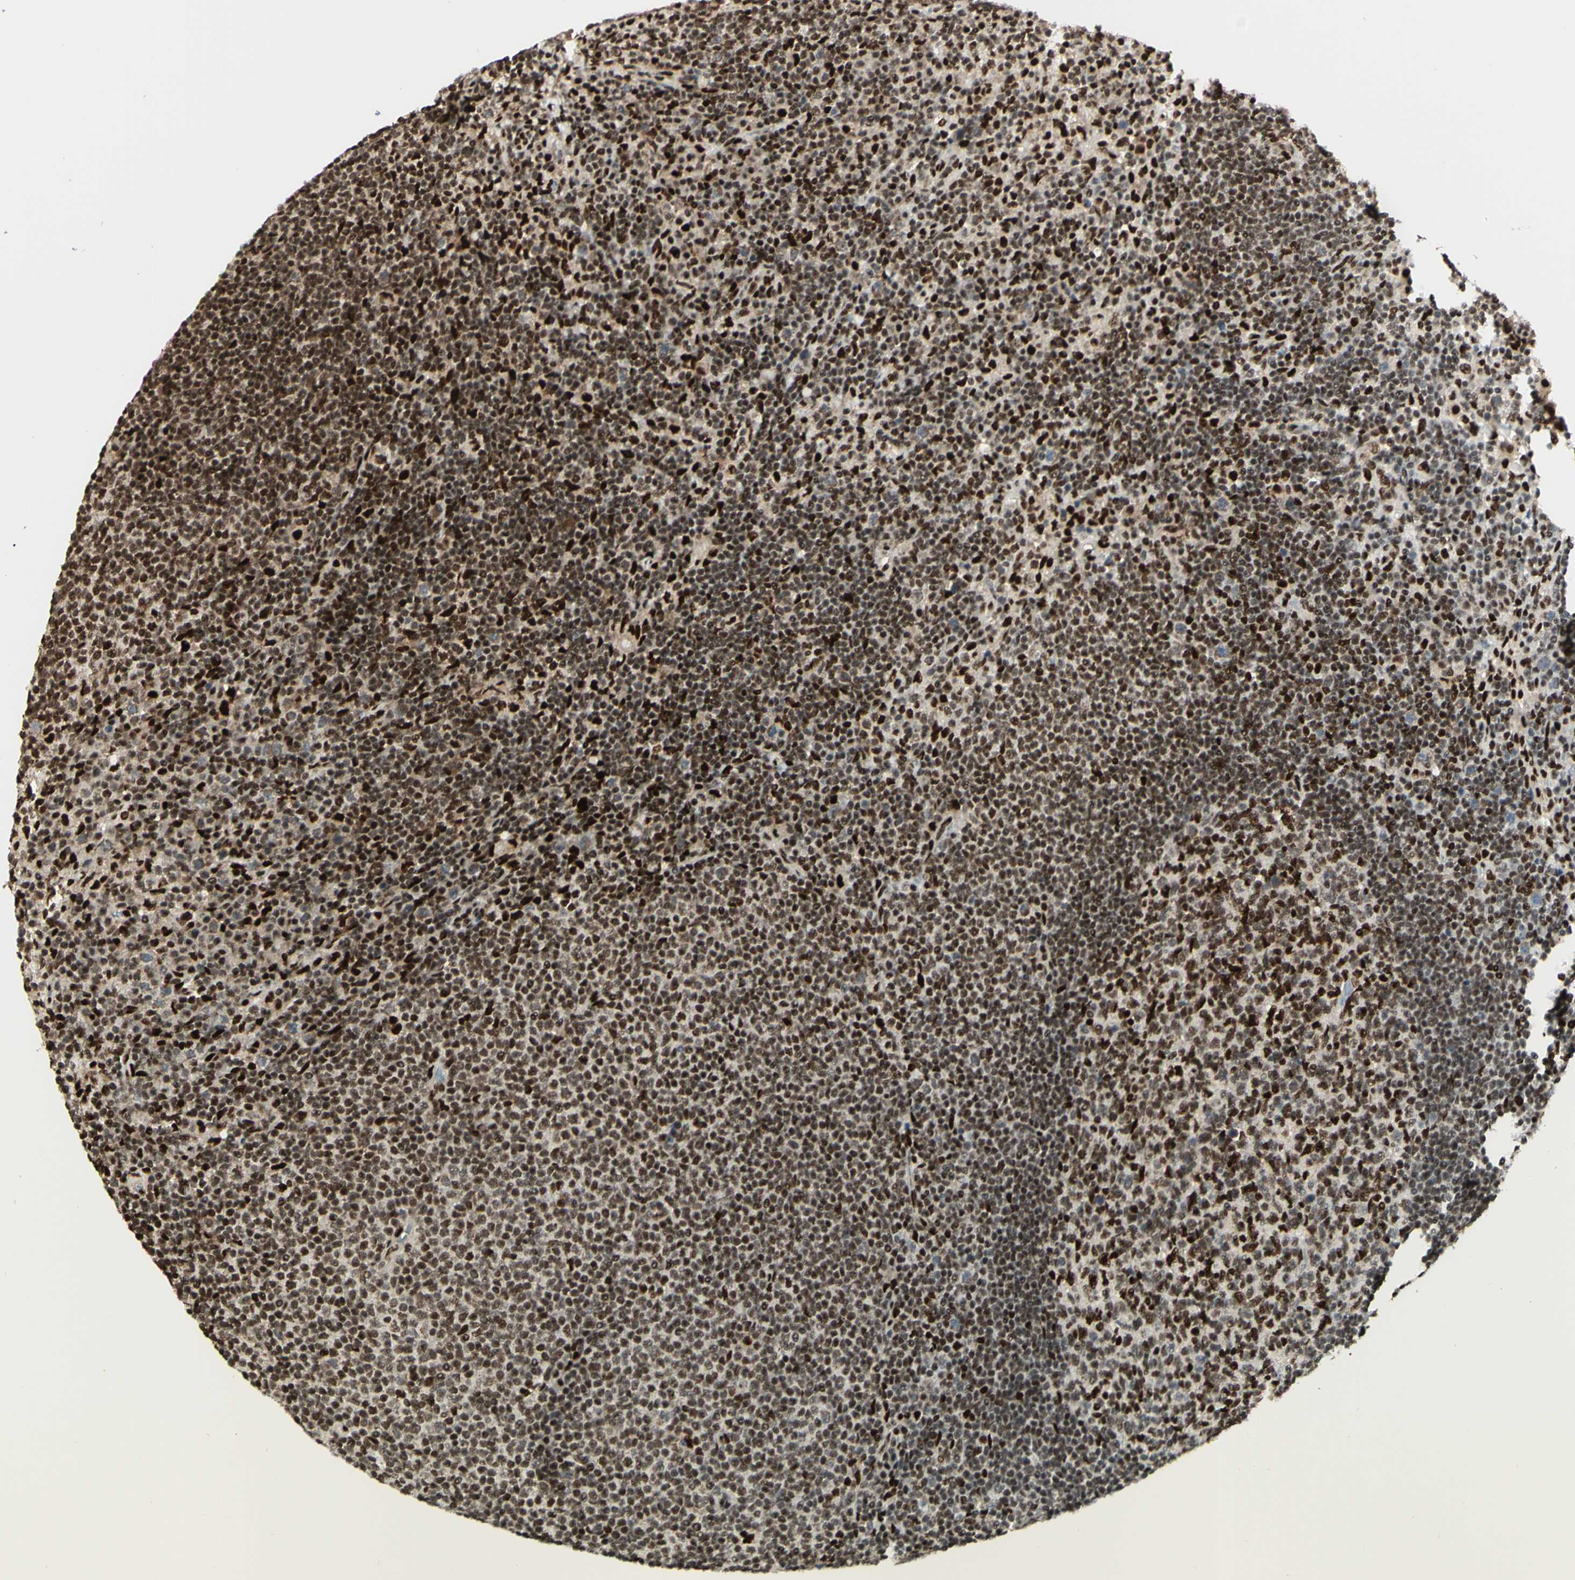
{"staining": {"intensity": "strong", "quantity": ">75%", "location": "nuclear"}, "tissue": "lymph node", "cell_type": "Germinal center cells", "image_type": "normal", "snomed": [{"axis": "morphology", "description": "Normal tissue, NOS"}, {"axis": "topography", "description": "Lymph node"}], "caption": "Protein analysis of benign lymph node demonstrates strong nuclear staining in approximately >75% of germinal center cells.", "gene": "NR3C1", "patient": {"sex": "female", "age": 53}}